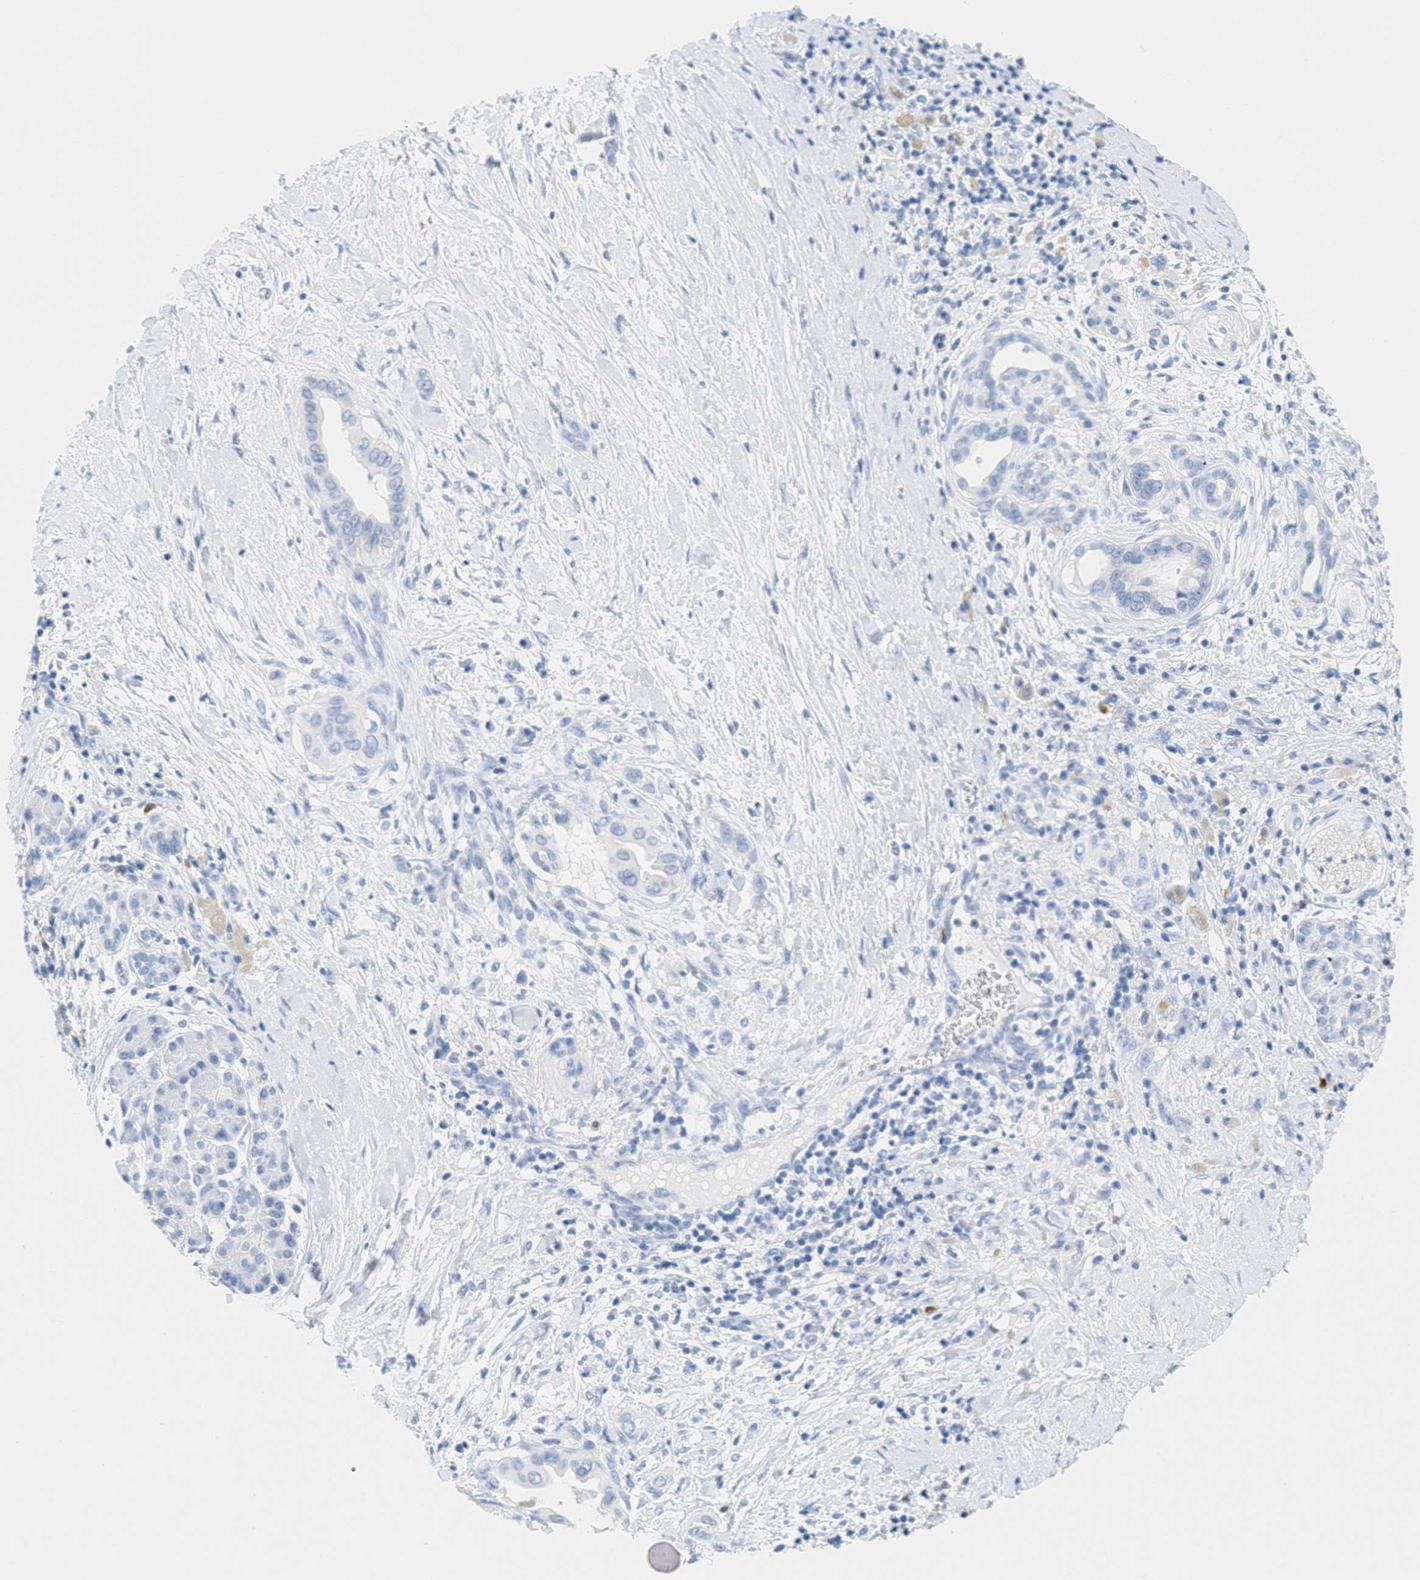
{"staining": {"intensity": "negative", "quantity": "none", "location": "none"}, "tissue": "pancreatic cancer", "cell_type": "Tumor cells", "image_type": "cancer", "snomed": [{"axis": "morphology", "description": "Adenocarcinoma, NOS"}, {"axis": "topography", "description": "Pancreas"}], "caption": "This image is of adenocarcinoma (pancreatic) stained with IHC to label a protein in brown with the nuclei are counter-stained blue. There is no expression in tumor cells. Brightfield microscopy of immunohistochemistry stained with DAB (brown) and hematoxylin (blue), captured at high magnification.", "gene": "GPM6A", "patient": {"sex": "male", "age": 55}}